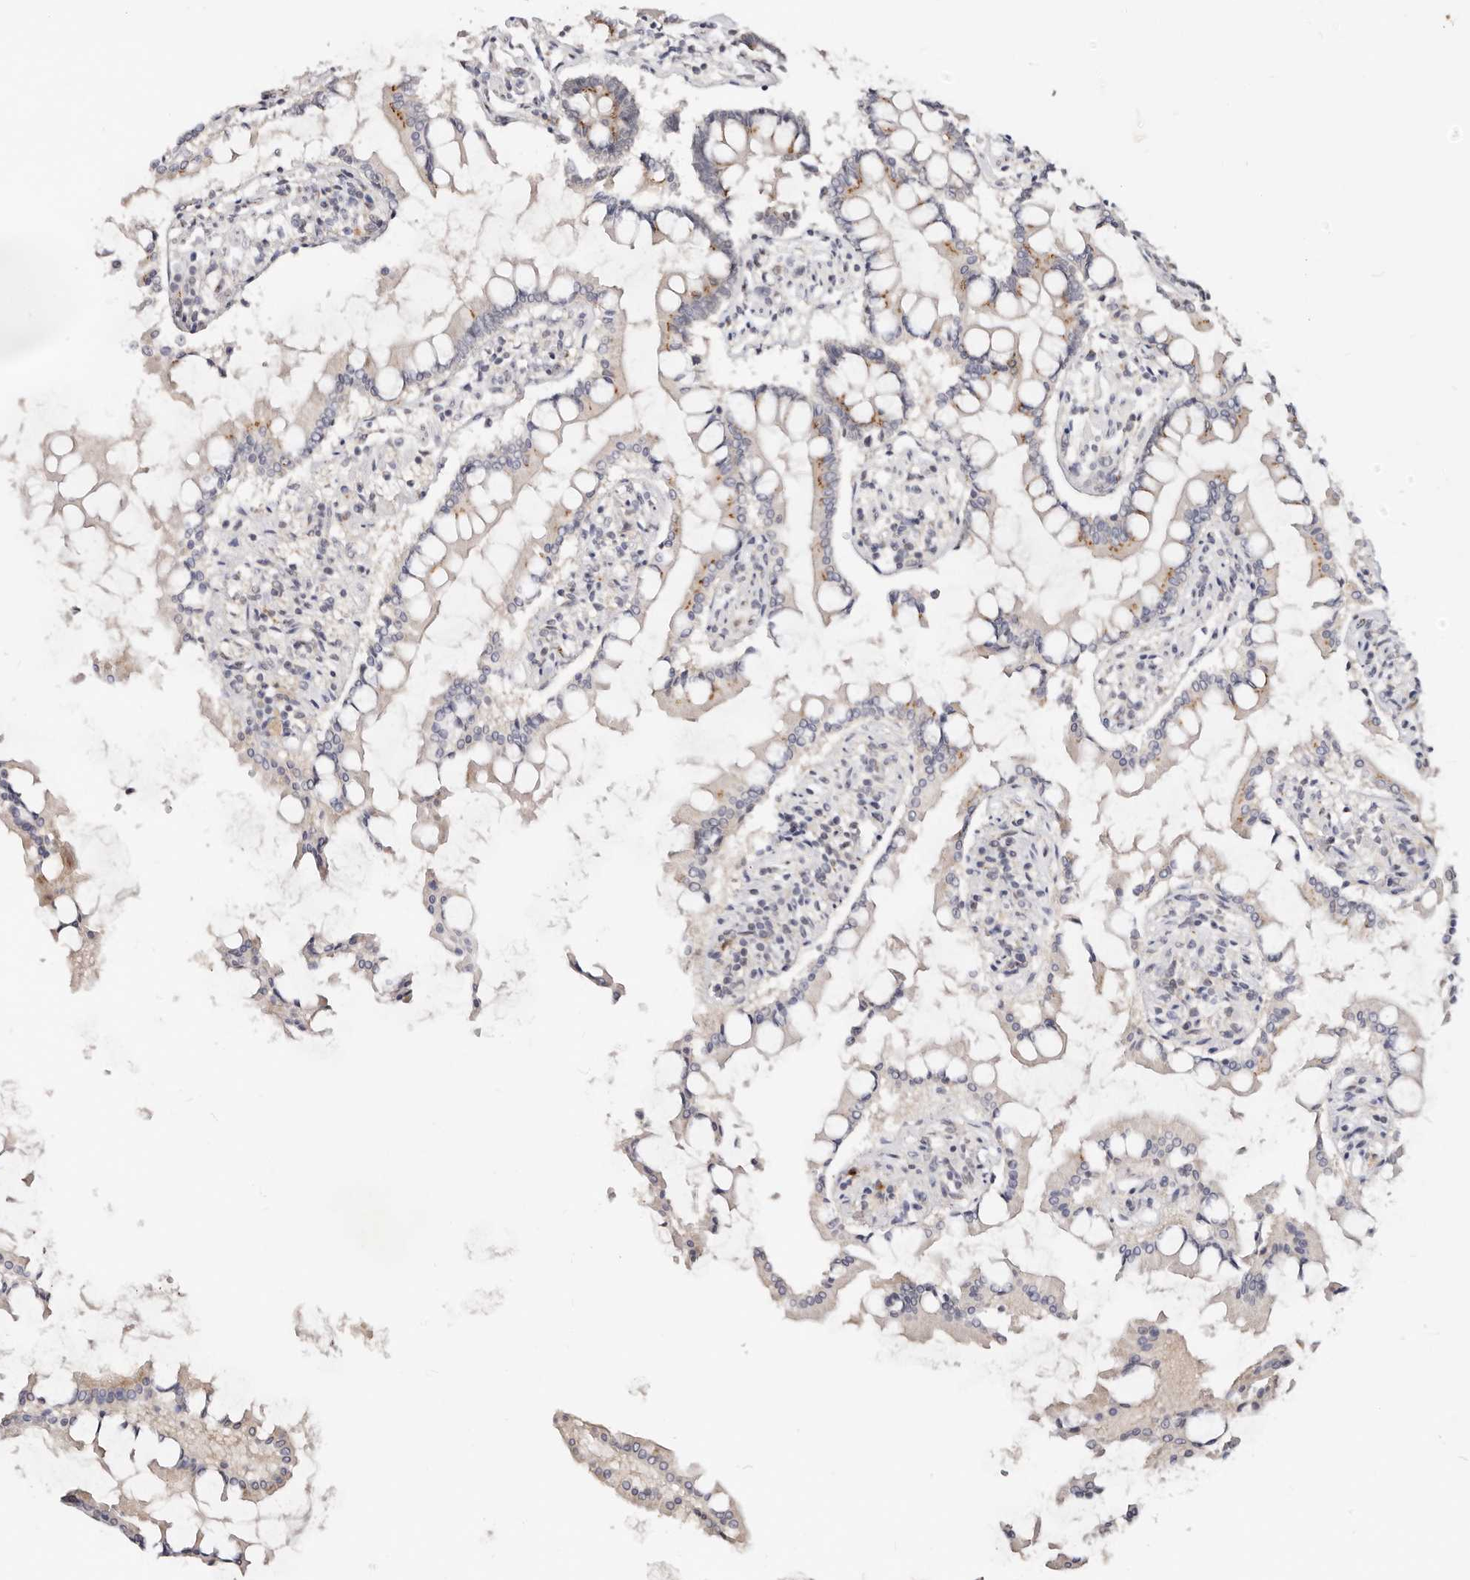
{"staining": {"intensity": "moderate", "quantity": "25%-75%", "location": "cytoplasmic/membranous"}, "tissue": "small intestine", "cell_type": "Glandular cells", "image_type": "normal", "snomed": [{"axis": "morphology", "description": "Normal tissue, NOS"}, {"axis": "topography", "description": "Small intestine"}], "caption": "This histopathology image displays normal small intestine stained with immunohistochemistry (IHC) to label a protein in brown. The cytoplasmic/membranous of glandular cells show moderate positivity for the protein. Nuclei are counter-stained blue.", "gene": "VIPAS39", "patient": {"sex": "male", "age": 41}}